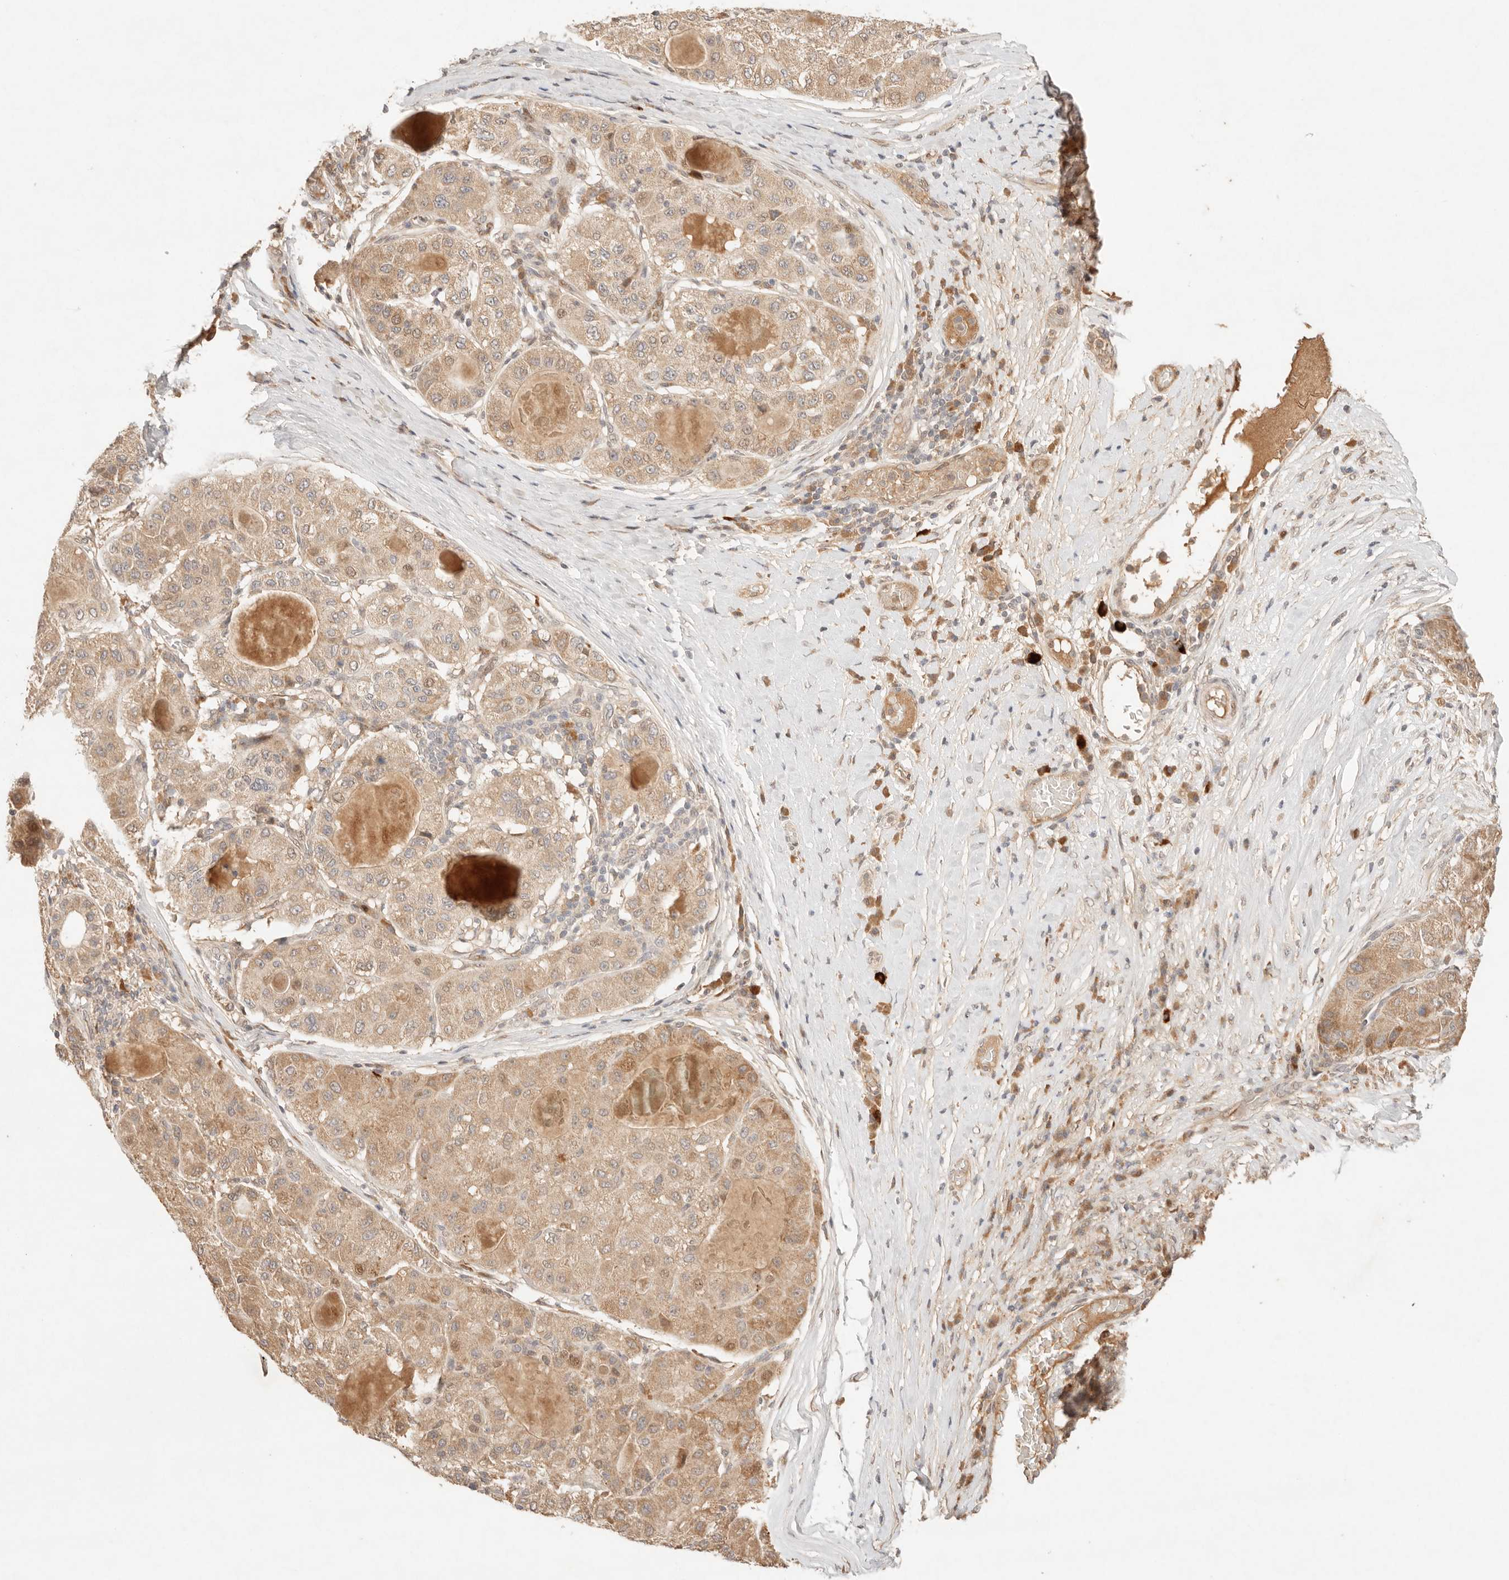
{"staining": {"intensity": "moderate", "quantity": ">75%", "location": "cytoplasmic/membranous"}, "tissue": "liver cancer", "cell_type": "Tumor cells", "image_type": "cancer", "snomed": [{"axis": "morphology", "description": "Carcinoma, Hepatocellular, NOS"}, {"axis": "topography", "description": "Liver"}], "caption": "A high-resolution photomicrograph shows IHC staining of liver cancer (hepatocellular carcinoma), which exhibits moderate cytoplasmic/membranous staining in about >75% of tumor cells. (brown staining indicates protein expression, while blue staining denotes nuclei).", "gene": "PHLDA3", "patient": {"sex": "male", "age": 80}}